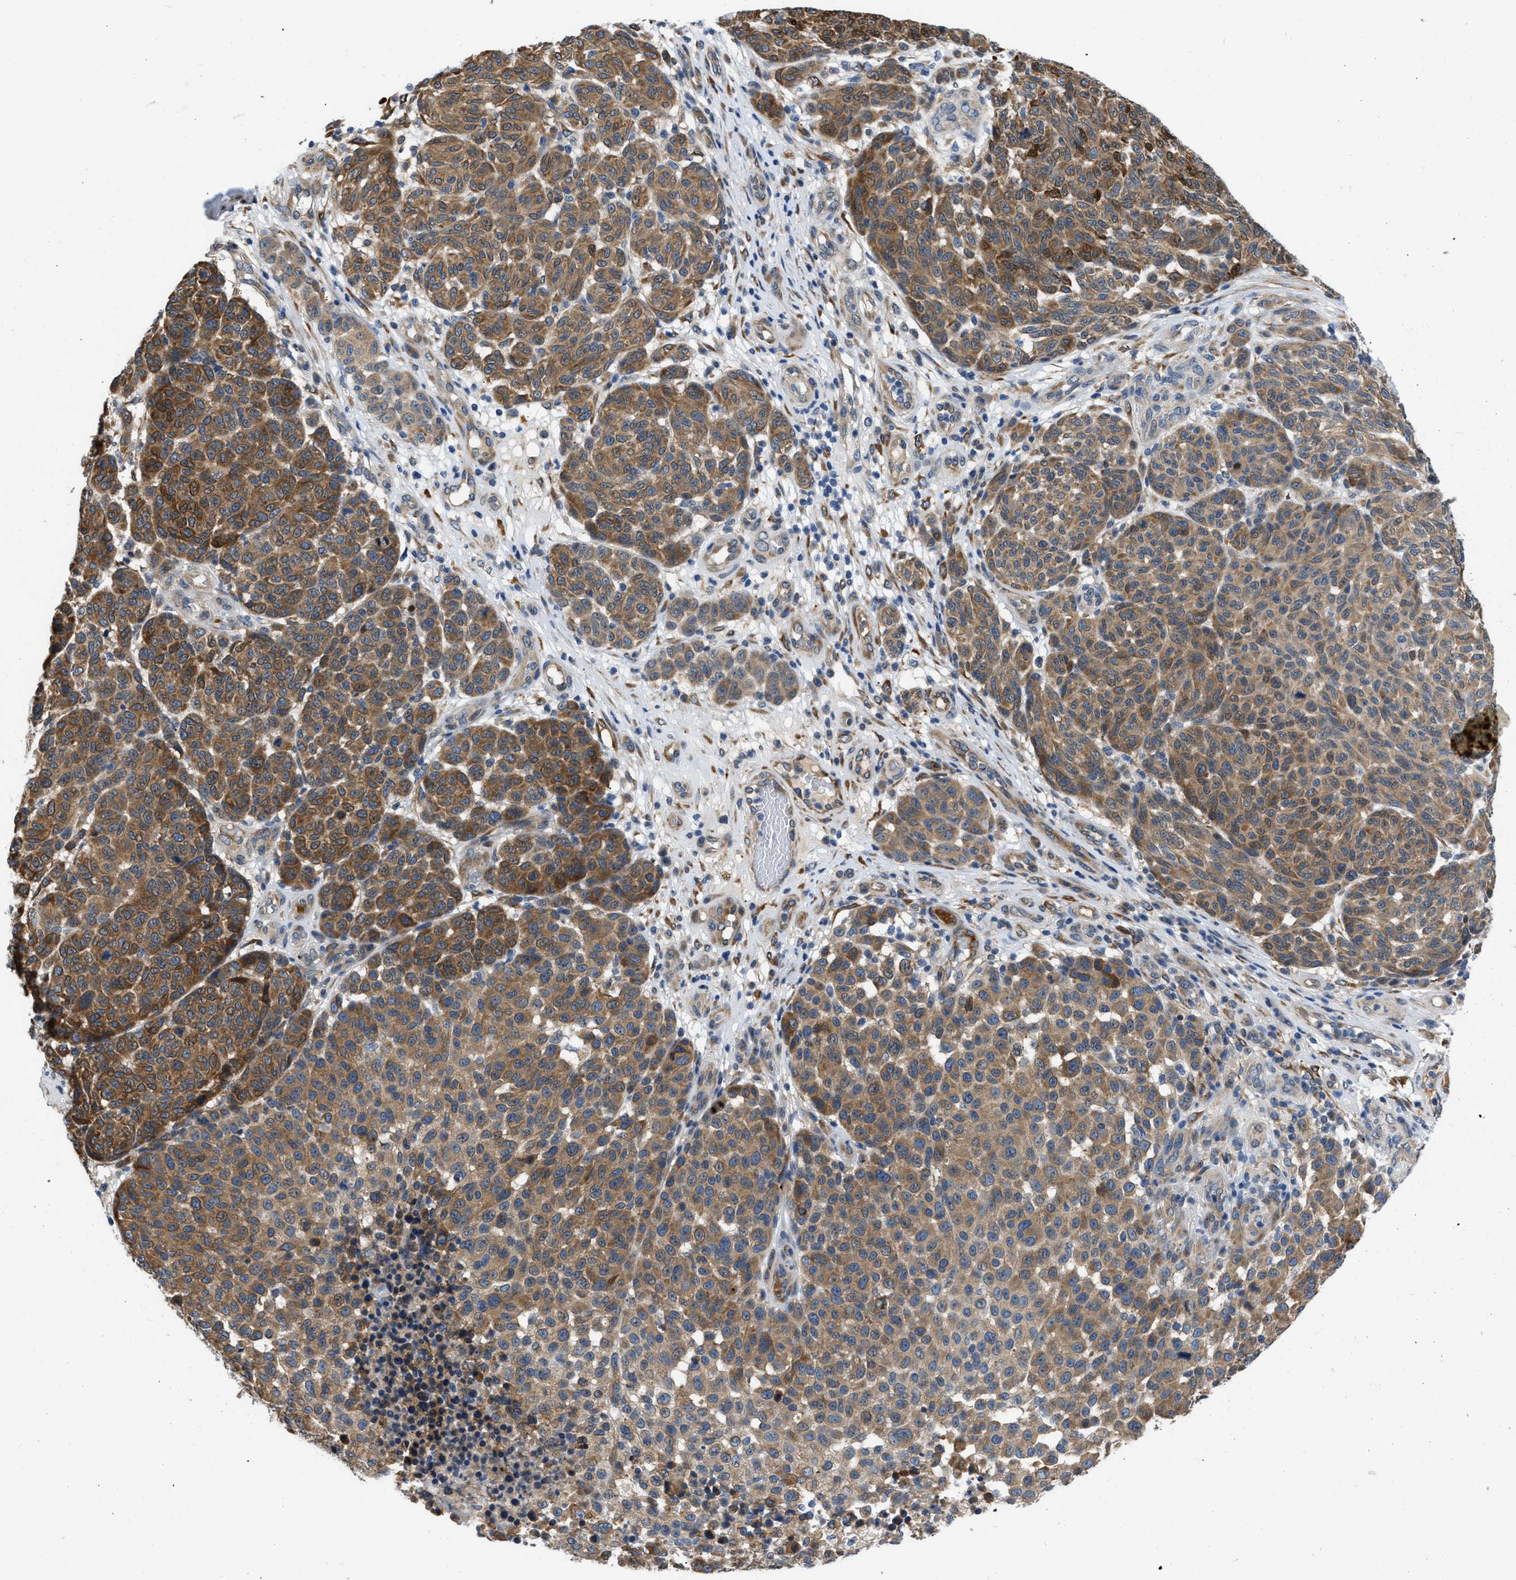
{"staining": {"intensity": "strong", "quantity": ">75%", "location": "cytoplasmic/membranous"}, "tissue": "melanoma", "cell_type": "Tumor cells", "image_type": "cancer", "snomed": [{"axis": "morphology", "description": "Malignant melanoma, NOS"}, {"axis": "topography", "description": "Skin"}], "caption": "Protein staining of melanoma tissue exhibits strong cytoplasmic/membranous positivity in approximately >75% of tumor cells.", "gene": "ARL6IP5", "patient": {"sex": "male", "age": 59}}